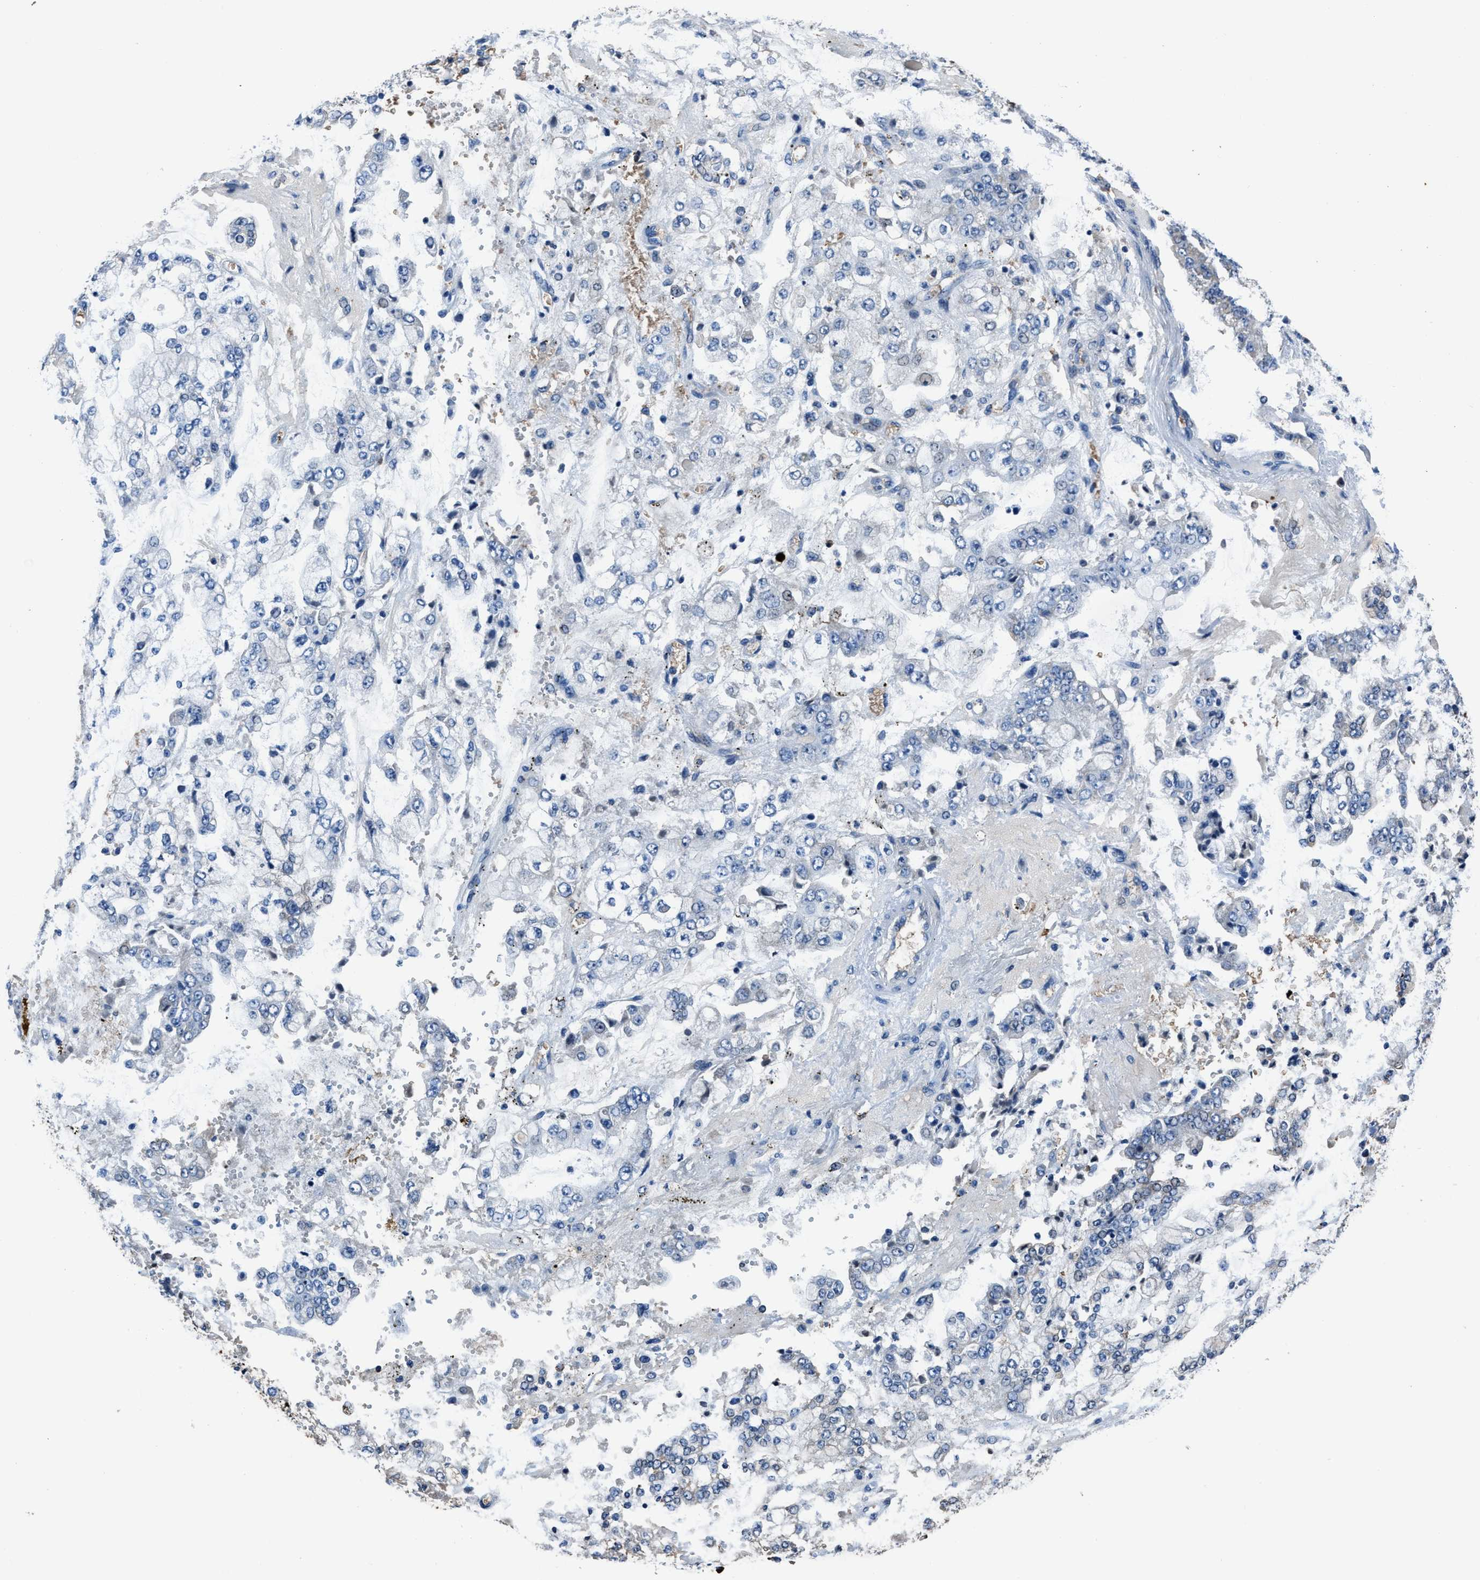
{"staining": {"intensity": "negative", "quantity": "none", "location": "none"}, "tissue": "stomach cancer", "cell_type": "Tumor cells", "image_type": "cancer", "snomed": [{"axis": "morphology", "description": "Adenocarcinoma, NOS"}, {"axis": "topography", "description": "Stomach"}], "caption": "Human stomach cancer (adenocarcinoma) stained for a protein using immunohistochemistry (IHC) displays no staining in tumor cells.", "gene": "FTL", "patient": {"sex": "male", "age": 76}}